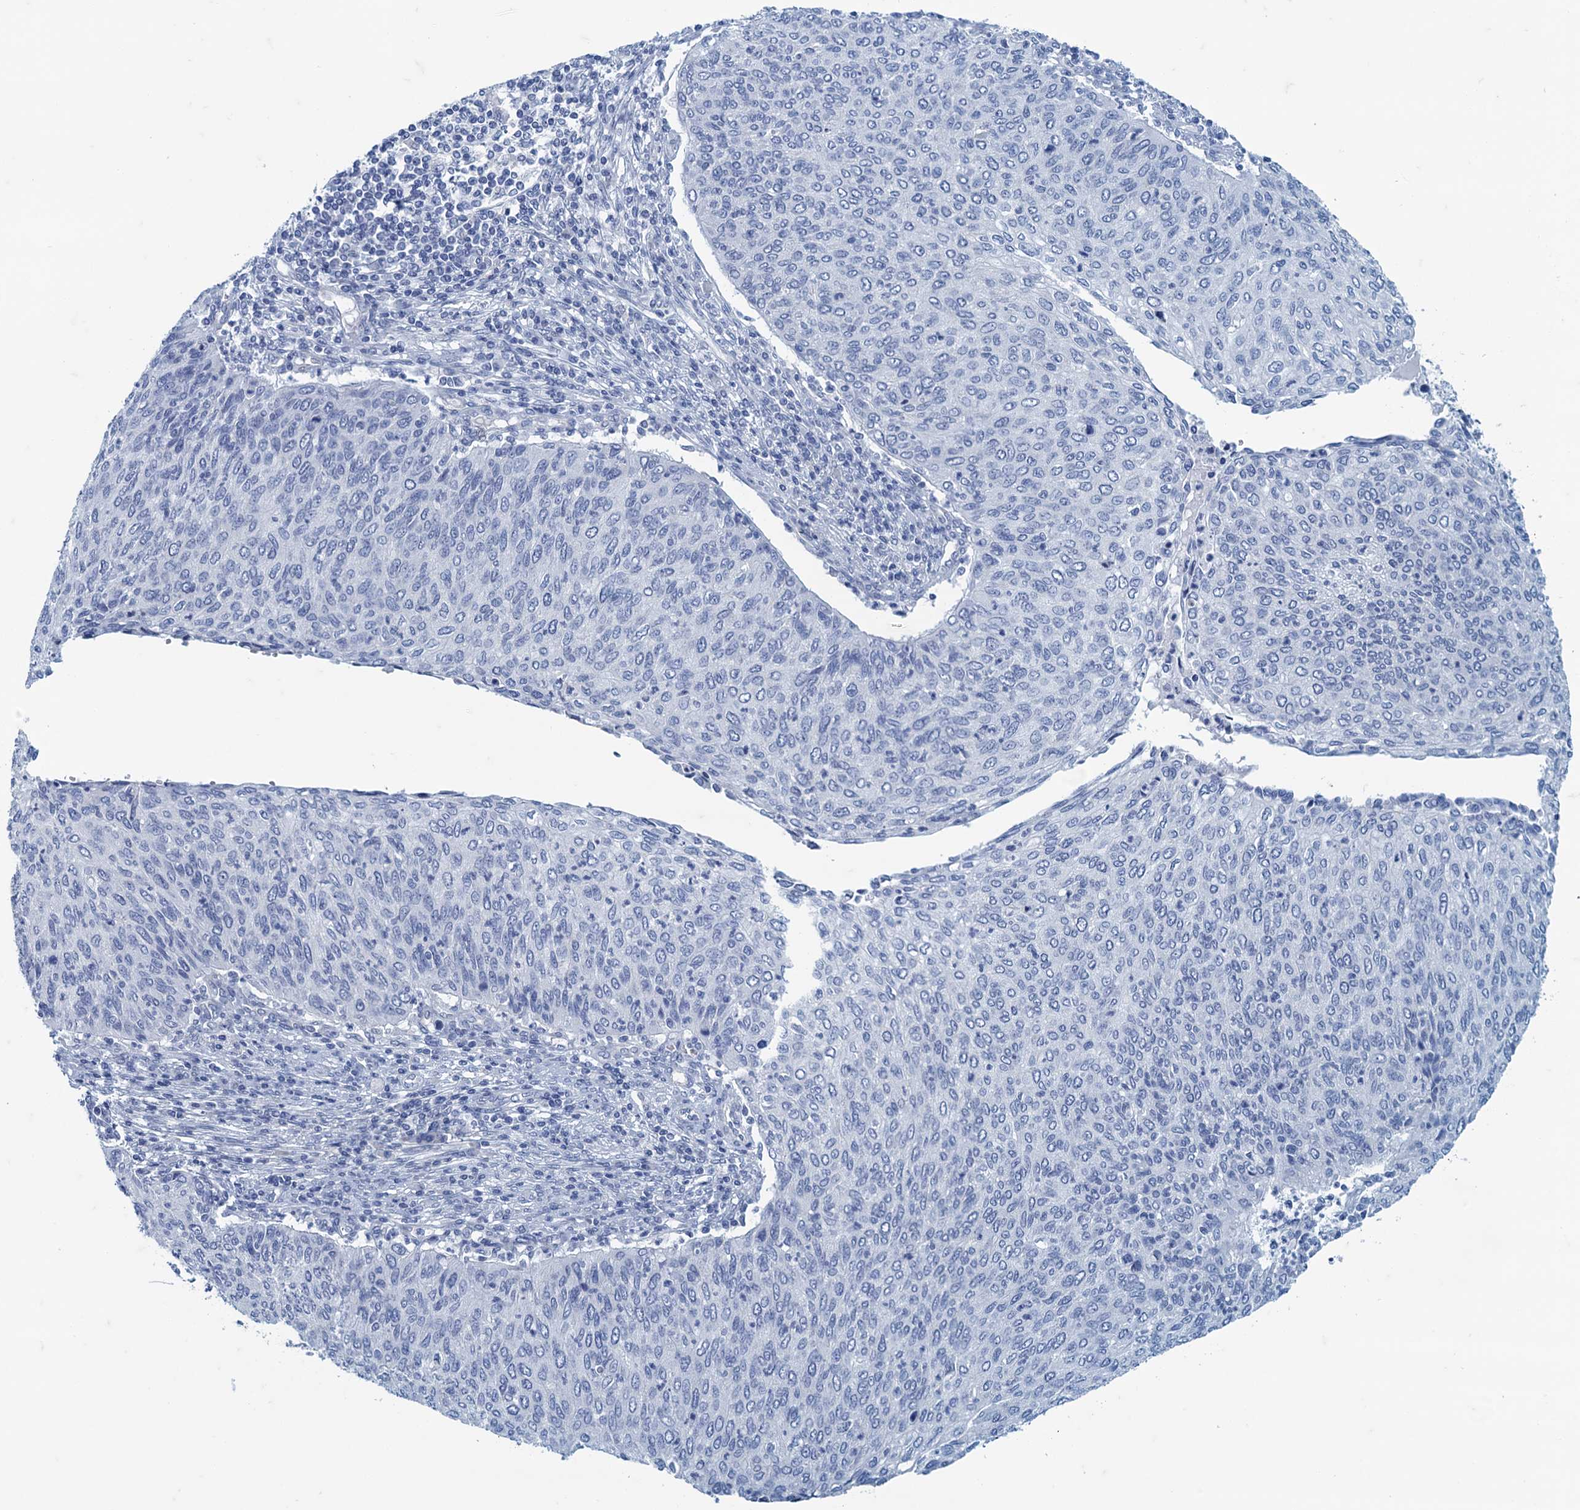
{"staining": {"intensity": "negative", "quantity": "none", "location": "none"}, "tissue": "cervical cancer", "cell_type": "Tumor cells", "image_type": "cancer", "snomed": [{"axis": "morphology", "description": "Squamous cell carcinoma, NOS"}, {"axis": "topography", "description": "Cervix"}], "caption": "The micrograph exhibits no staining of tumor cells in squamous cell carcinoma (cervical).", "gene": "MAP1LC3A", "patient": {"sex": "female", "age": 38}}